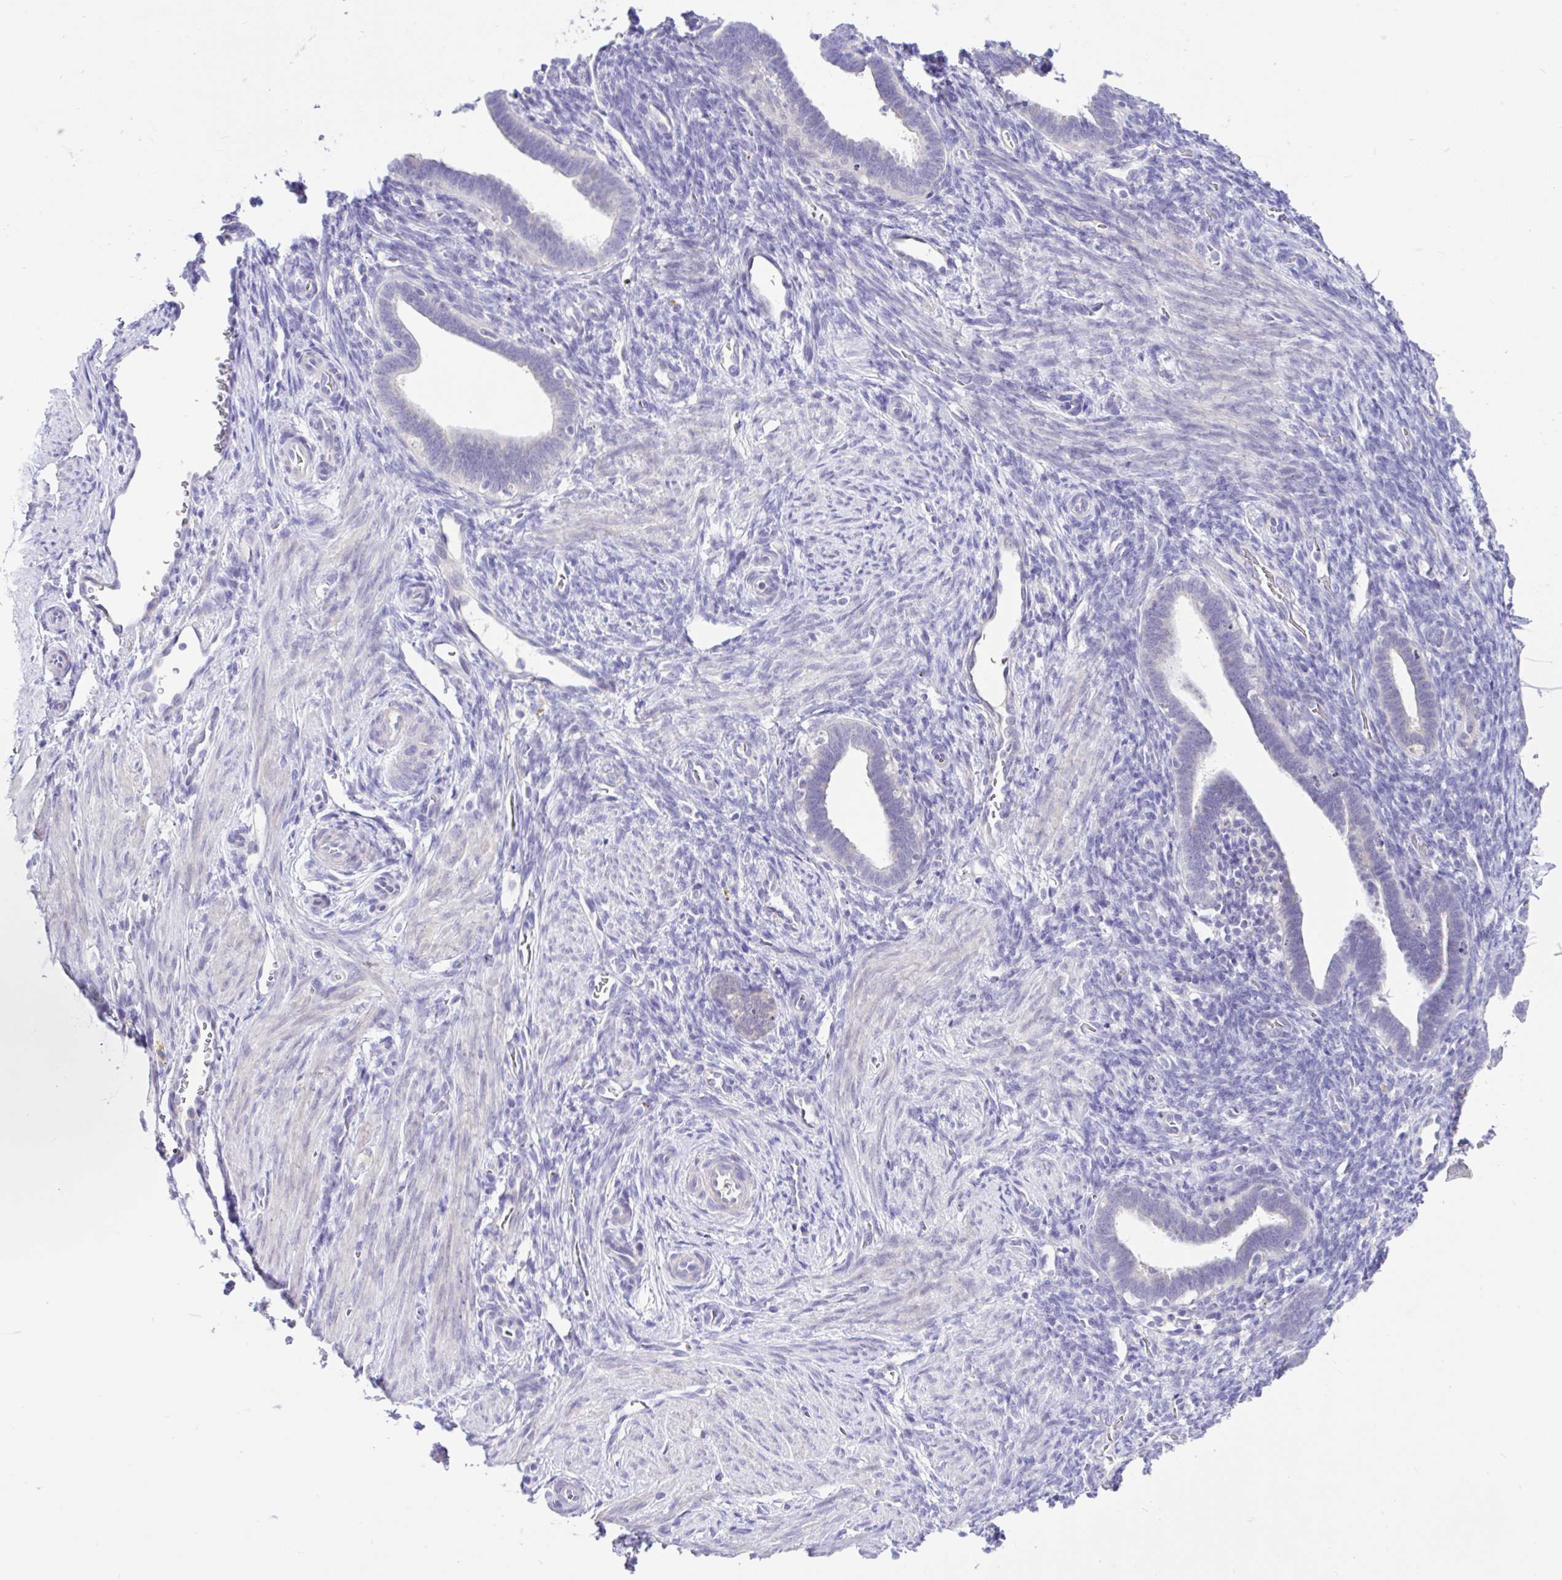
{"staining": {"intensity": "negative", "quantity": "none", "location": "none"}, "tissue": "endometrium", "cell_type": "Cells in endometrial stroma", "image_type": "normal", "snomed": [{"axis": "morphology", "description": "Normal tissue, NOS"}, {"axis": "topography", "description": "Endometrium"}], "caption": "IHC image of unremarkable endometrium: endometrium stained with DAB (3,3'-diaminobenzidine) demonstrates no significant protein staining in cells in endometrial stroma. (DAB (3,3'-diaminobenzidine) IHC with hematoxylin counter stain).", "gene": "ANO4", "patient": {"sex": "female", "age": 34}}